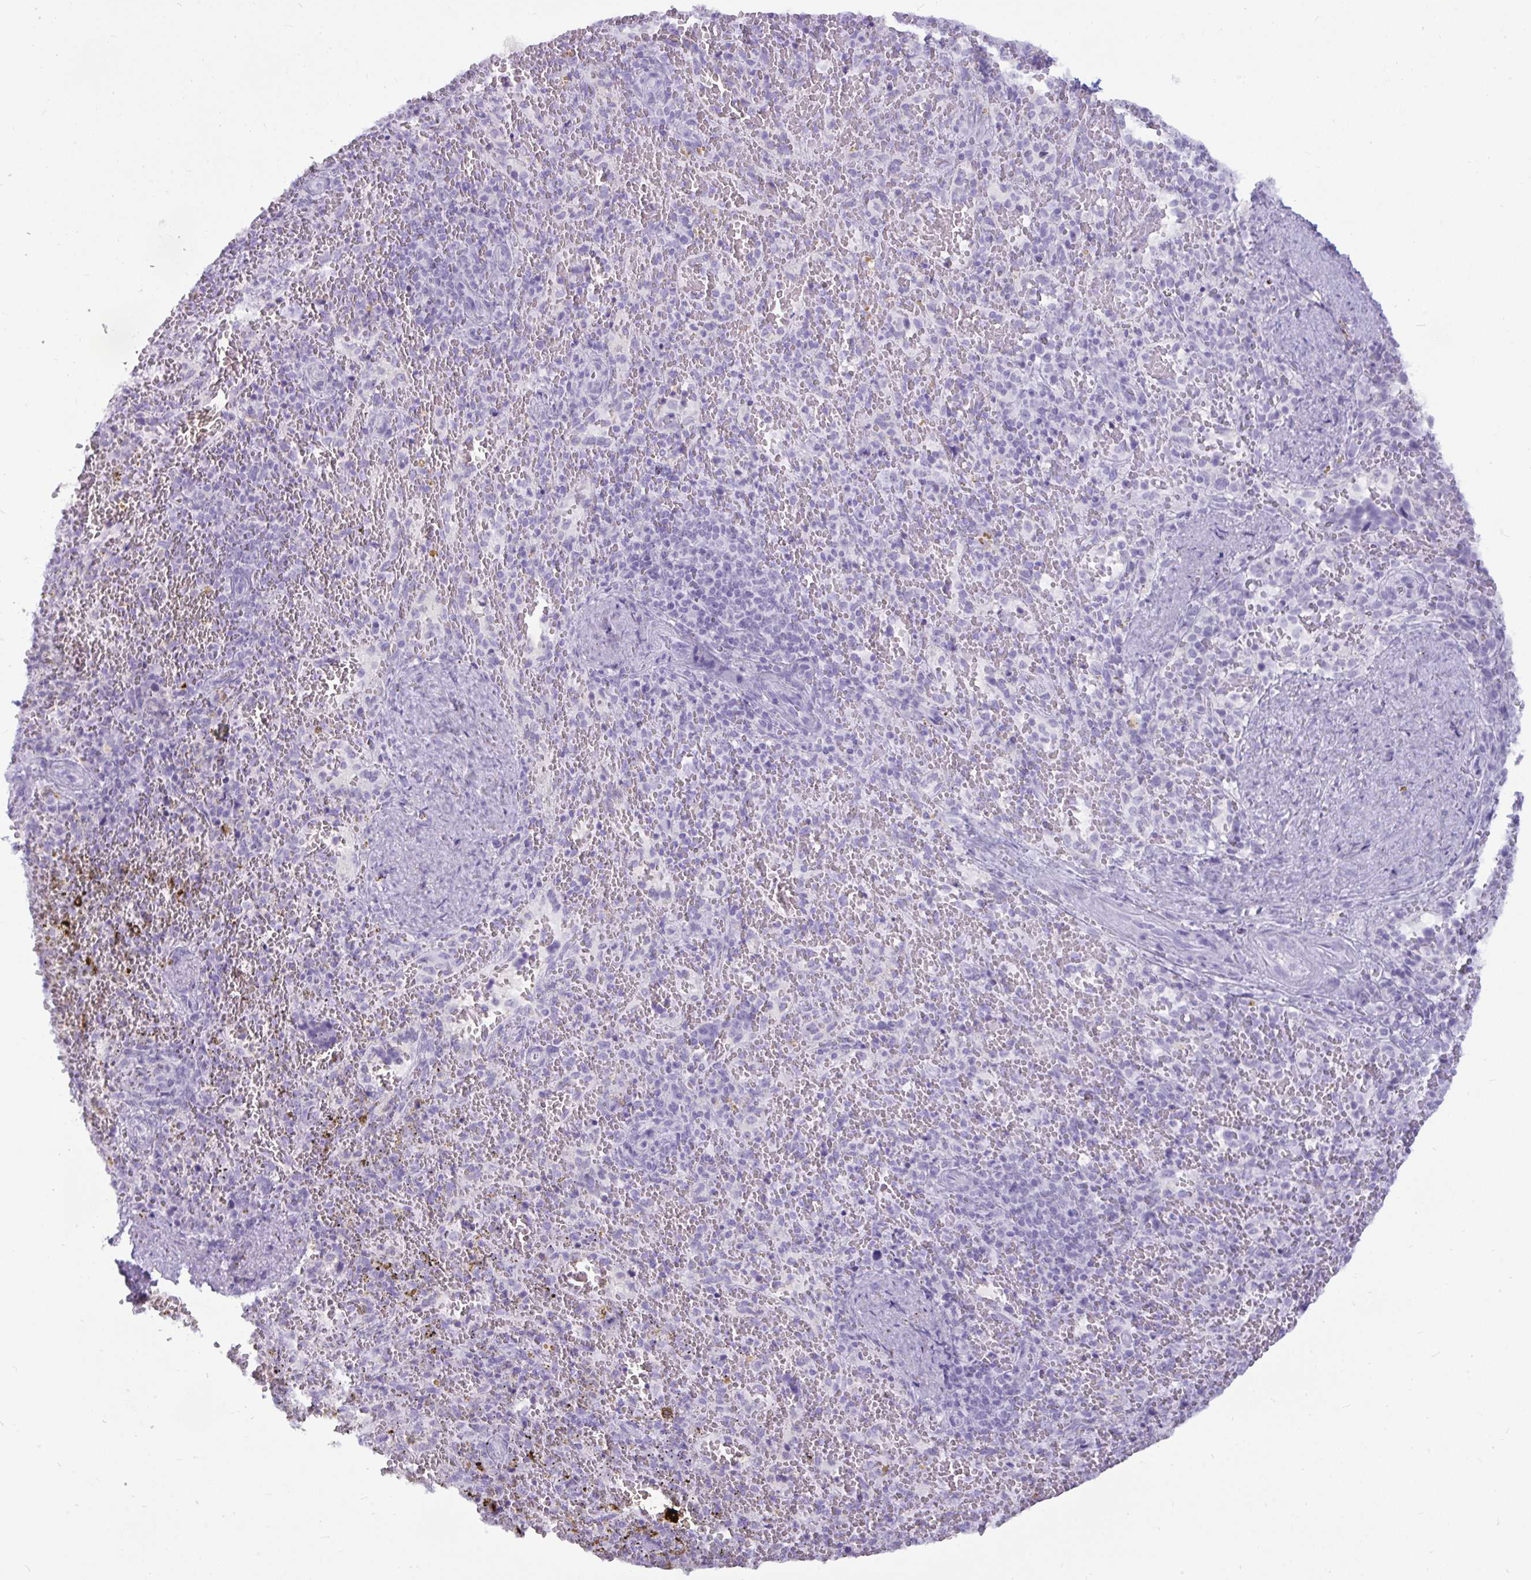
{"staining": {"intensity": "negative", "quantity": "none", "location": "none"}, "tissue": "spleen", "cell_type": "Cells in red pulp", "image_type": "normal", "snomed": [{"axis": "morphology", "description": "Normal tissue, NOS"}, {"axis": "topography", "description": "Spleen"}], "caption": "Immunohistochemistry (IHC) histopathology image of unremarkable human spleen stained for a protein (brown), which shows no staining in cells in red pulp.", "gene": "ANKRD60", "patient": {"sex": "female", "age": 50}}